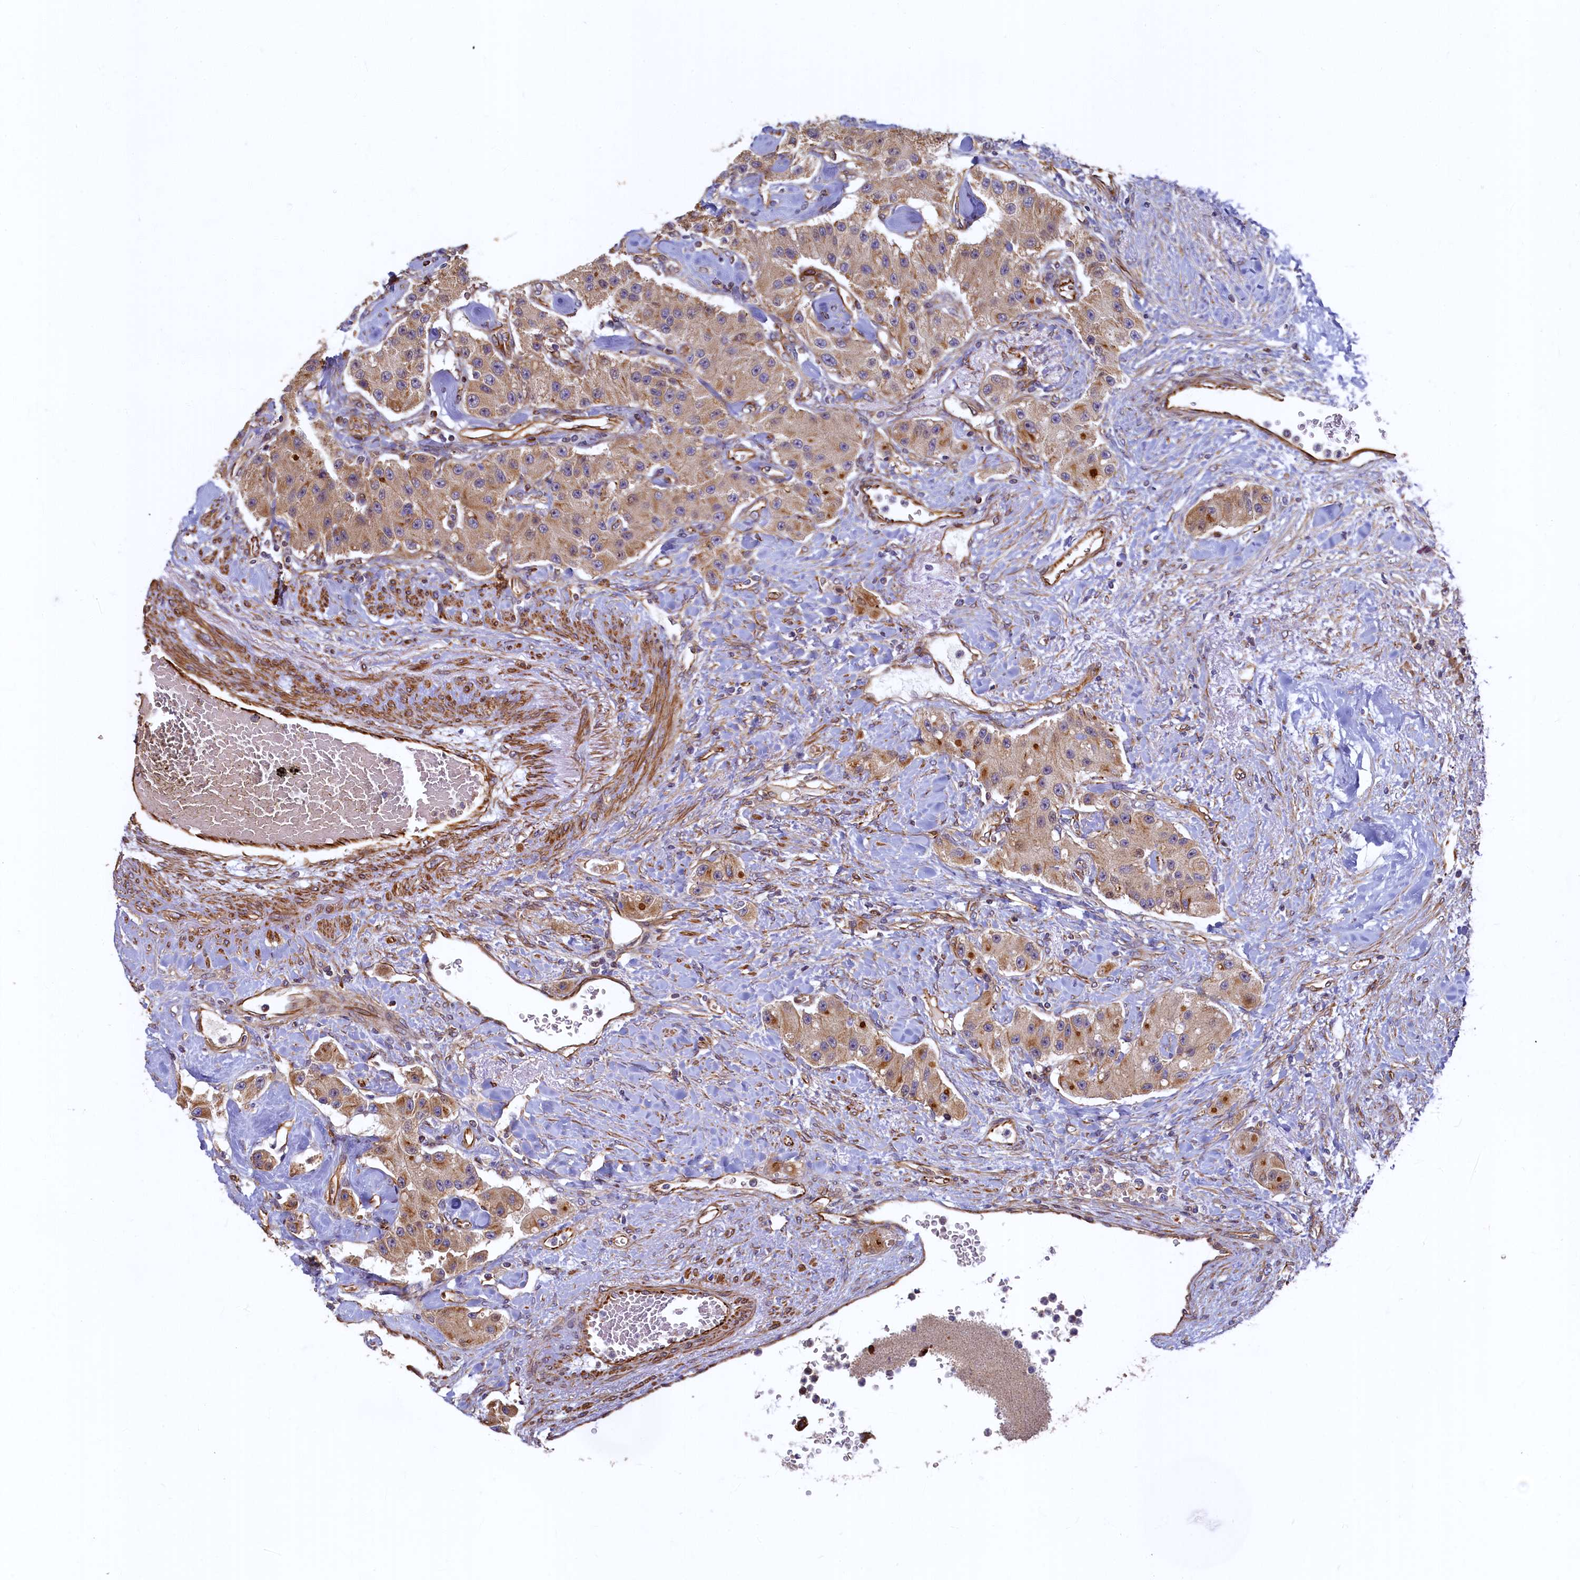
{"staining": {"intensity": "weak", "quantity": ">75%", "location": "cytoplasmic/membranous"}, "tissue": "carcinoid", "cell_type": "Tumor cells", "image_type": "cancer", "snomed": [{"axis": "morphology", "description": "Carcinoid, malignant, NOS"}, {"axis": "topography", "description": "Pancreas"}], "caption": "Immunohistochemistry (IHC) of human malignant carcinoid reveals low levels of weak cytoplasmic/membranous expression in approximately >75% of tumor cells. The protein of interest is stained brown, and the nuclei are stained in blue (DAB (3,3'-diaminobenzidine) IHC with brightfield microscopy, high magnification).", "gene": "LRRC57", "patient": {"sex": "male", "age": 41}}